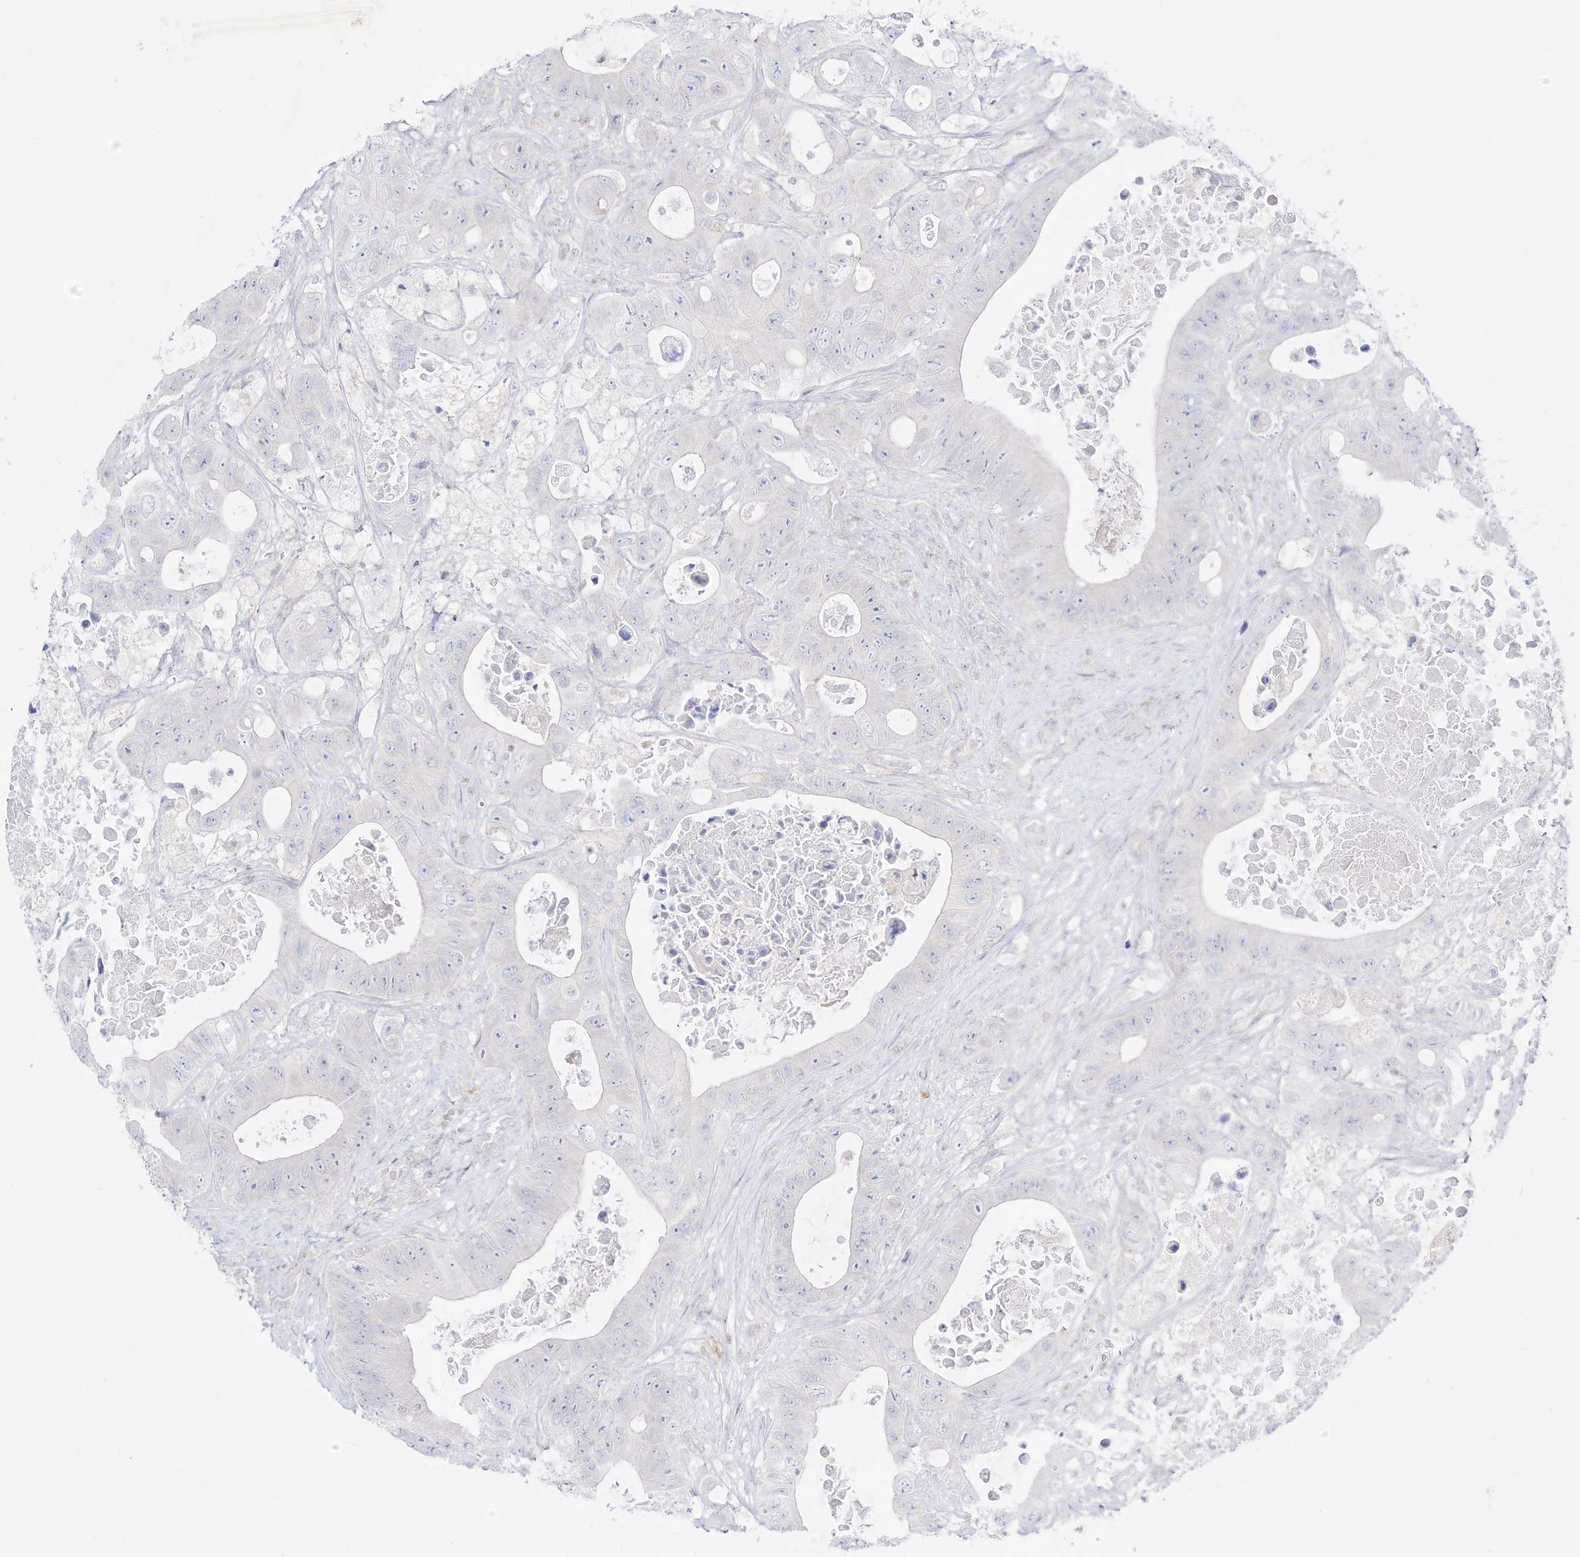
{"staining": {"intensity": "negative", "quantity": "none", "location": "none"}, "tissue": "colorectal cancer", "cell_type": "Tumor cells", "image_type": "cancer", "snomed": [{"axis": "morphology", "description": "Adenocarcinoma, NOS"}, {"axis": "topography", "description": "Colon"}], "caption": "The histopathology image shows no staining of tumor cells in colorectal cancer.", "gene": "DMKN", "patient": {"sex": "female", "age": 46}}